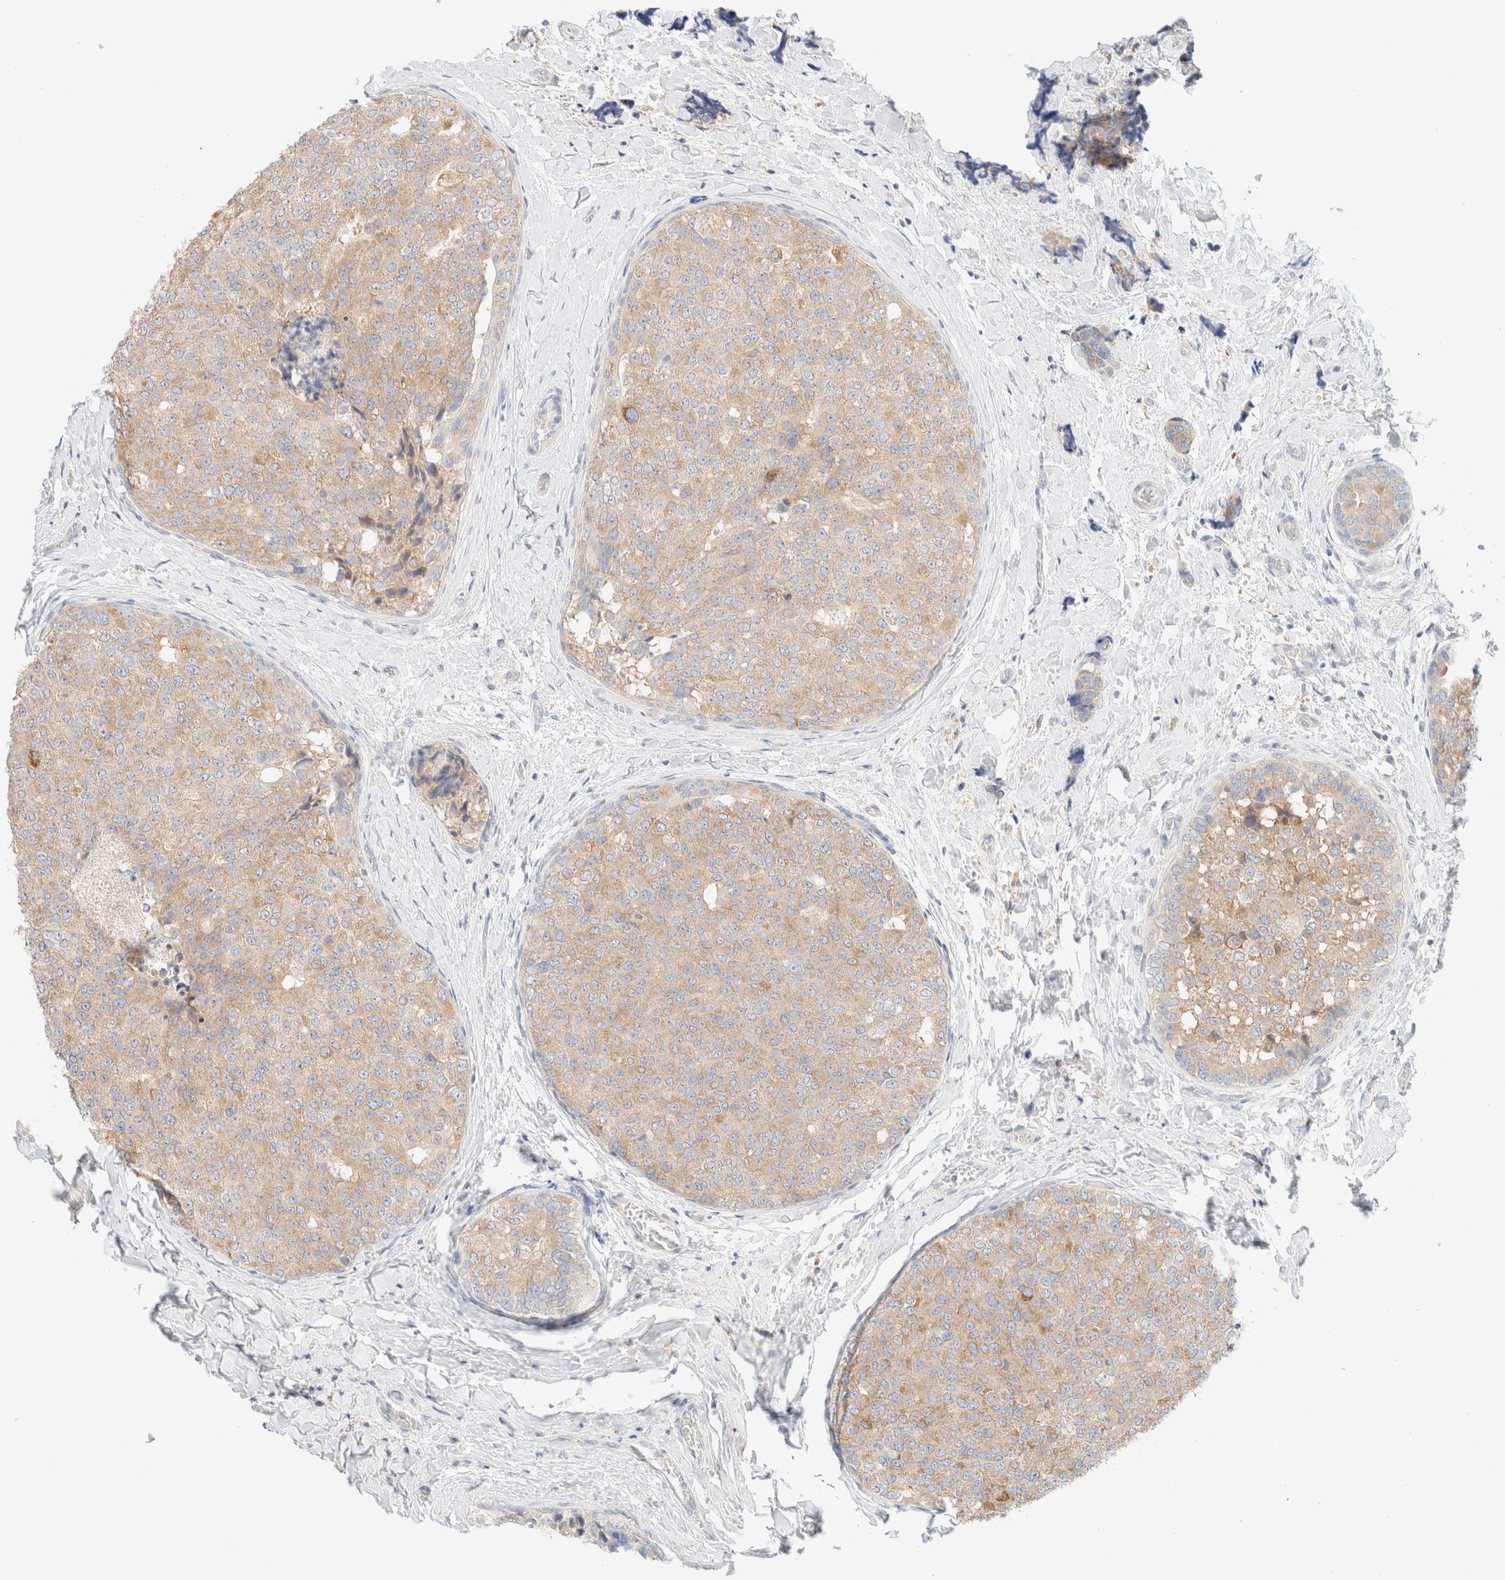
{"staining": {"intensity": "moderate", "quantity": ">75%", "location": "cytoplasmic/membranous"}, "tissue": "breast cancer", "cell_type": "Tumor cells", "image_type": "cancer", "snomed": [{"axis": "morphology", "description": "Normal tissue, NOS"}, {"axis": "morphology", "description": "Duct carcinoma"}, {"axis": "topography", "description": "Breast"}], "caption": "Human breast cancer (invasive ductal carcinoma) stained for a protein (brown) shows moderate cytoplasmic/membranous positive expression in approximately >75% of tumor cells.", "gene": "SARM1", "patient": {"sex": "female", "age": 43}}